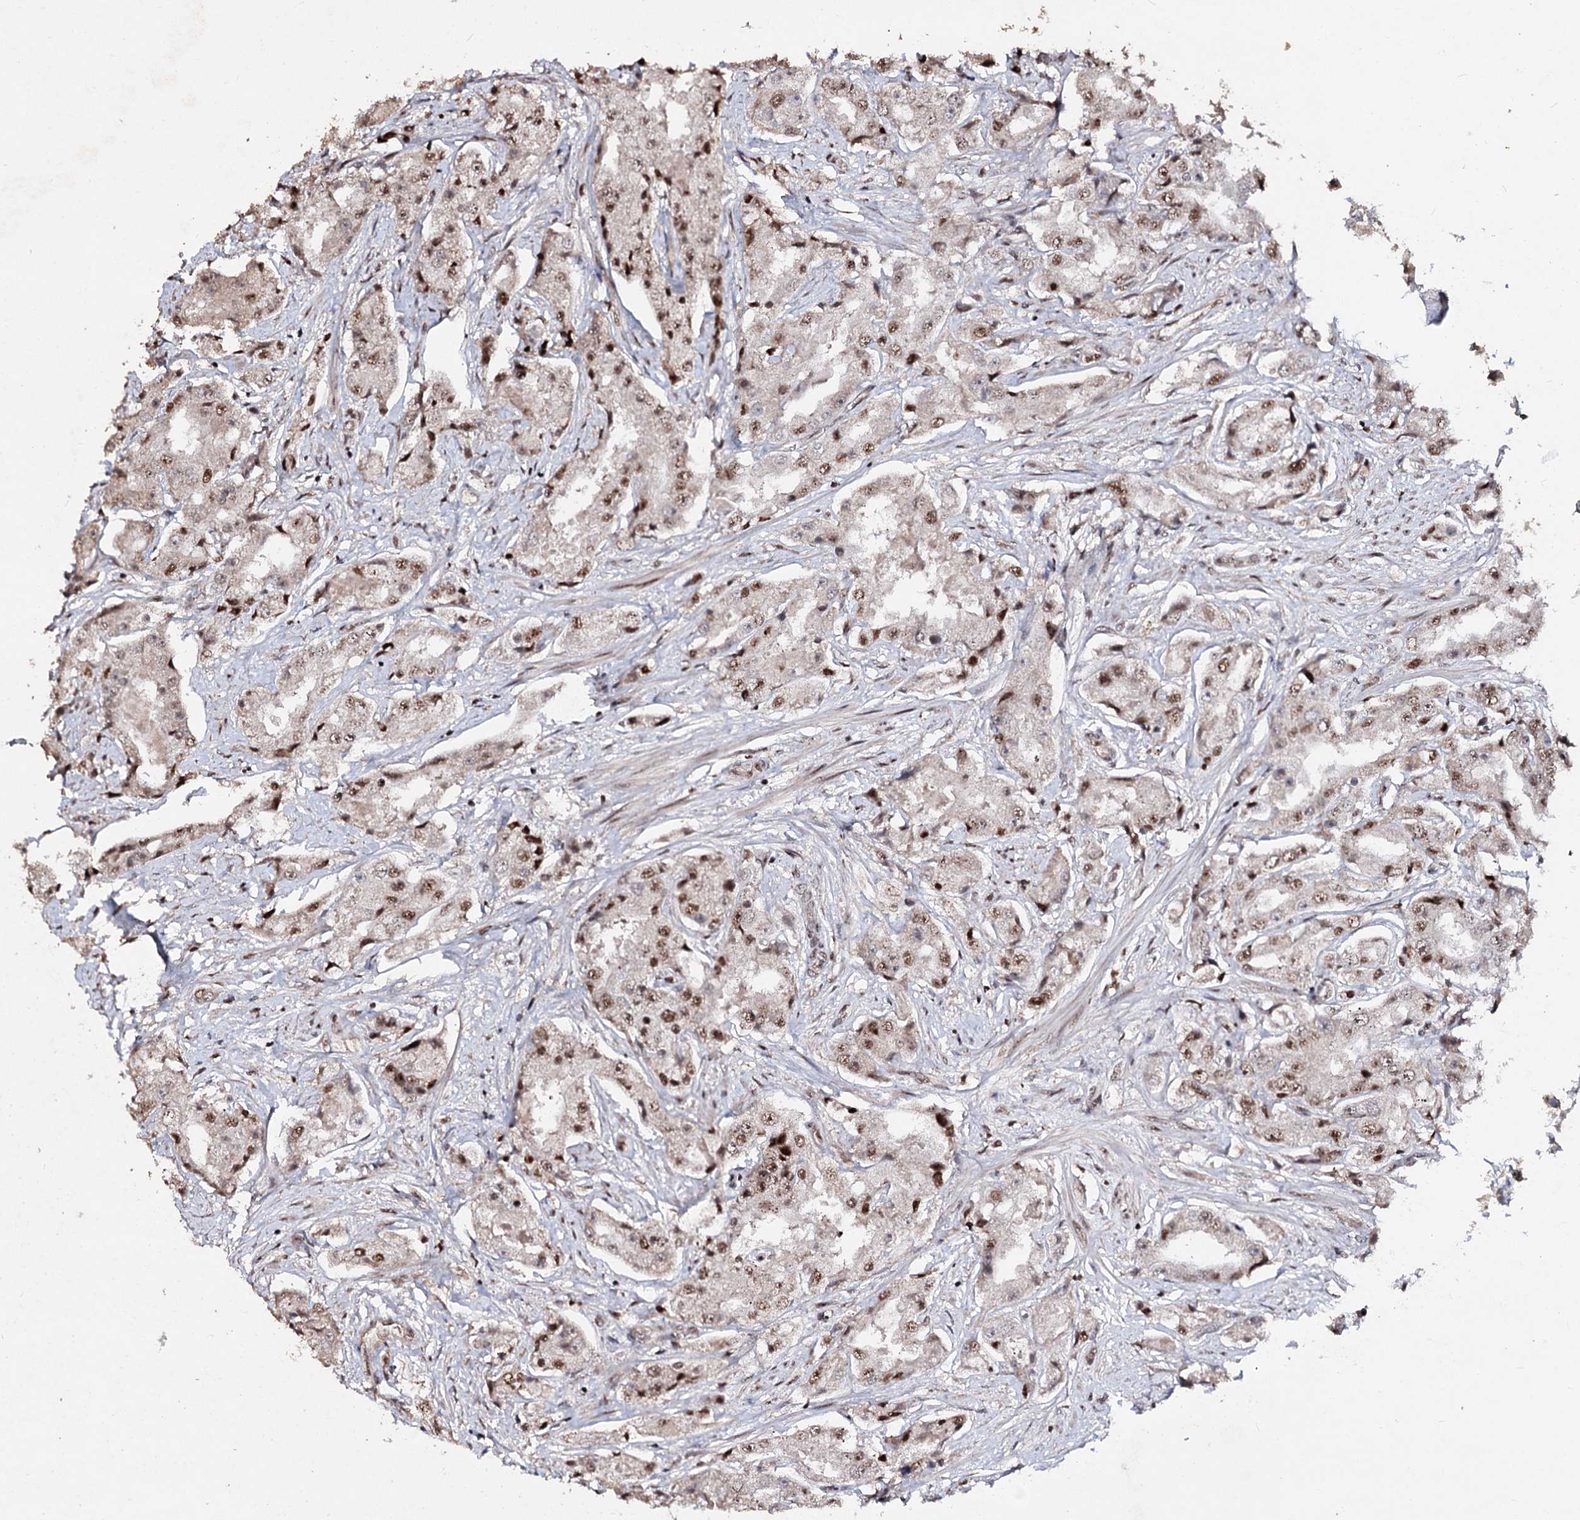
{"staining": {"intensity": "moderate", "quantity": ">75%", "location": "nuclear"}, "tissue": "prostate cancer", "cell_type": "Tumor cells", "image_type": "cancer", "snomed": [{"axis": "morphology", "description": "Adenocarcinoma, High grade"}, {"axis": "topography", "description": "Prostate"}], "caption": "Immunohistochemistry (IHC) of human adenocarcinoma (high-grade) (prostate) reveals medium levels of moderate nuclear positivity in about >75% of tumor cells. (Brightfield microscopy of DAB IHC at high magnification).", "gene": "U2SURP", "patient": {"sex": "male", "age": 73}}